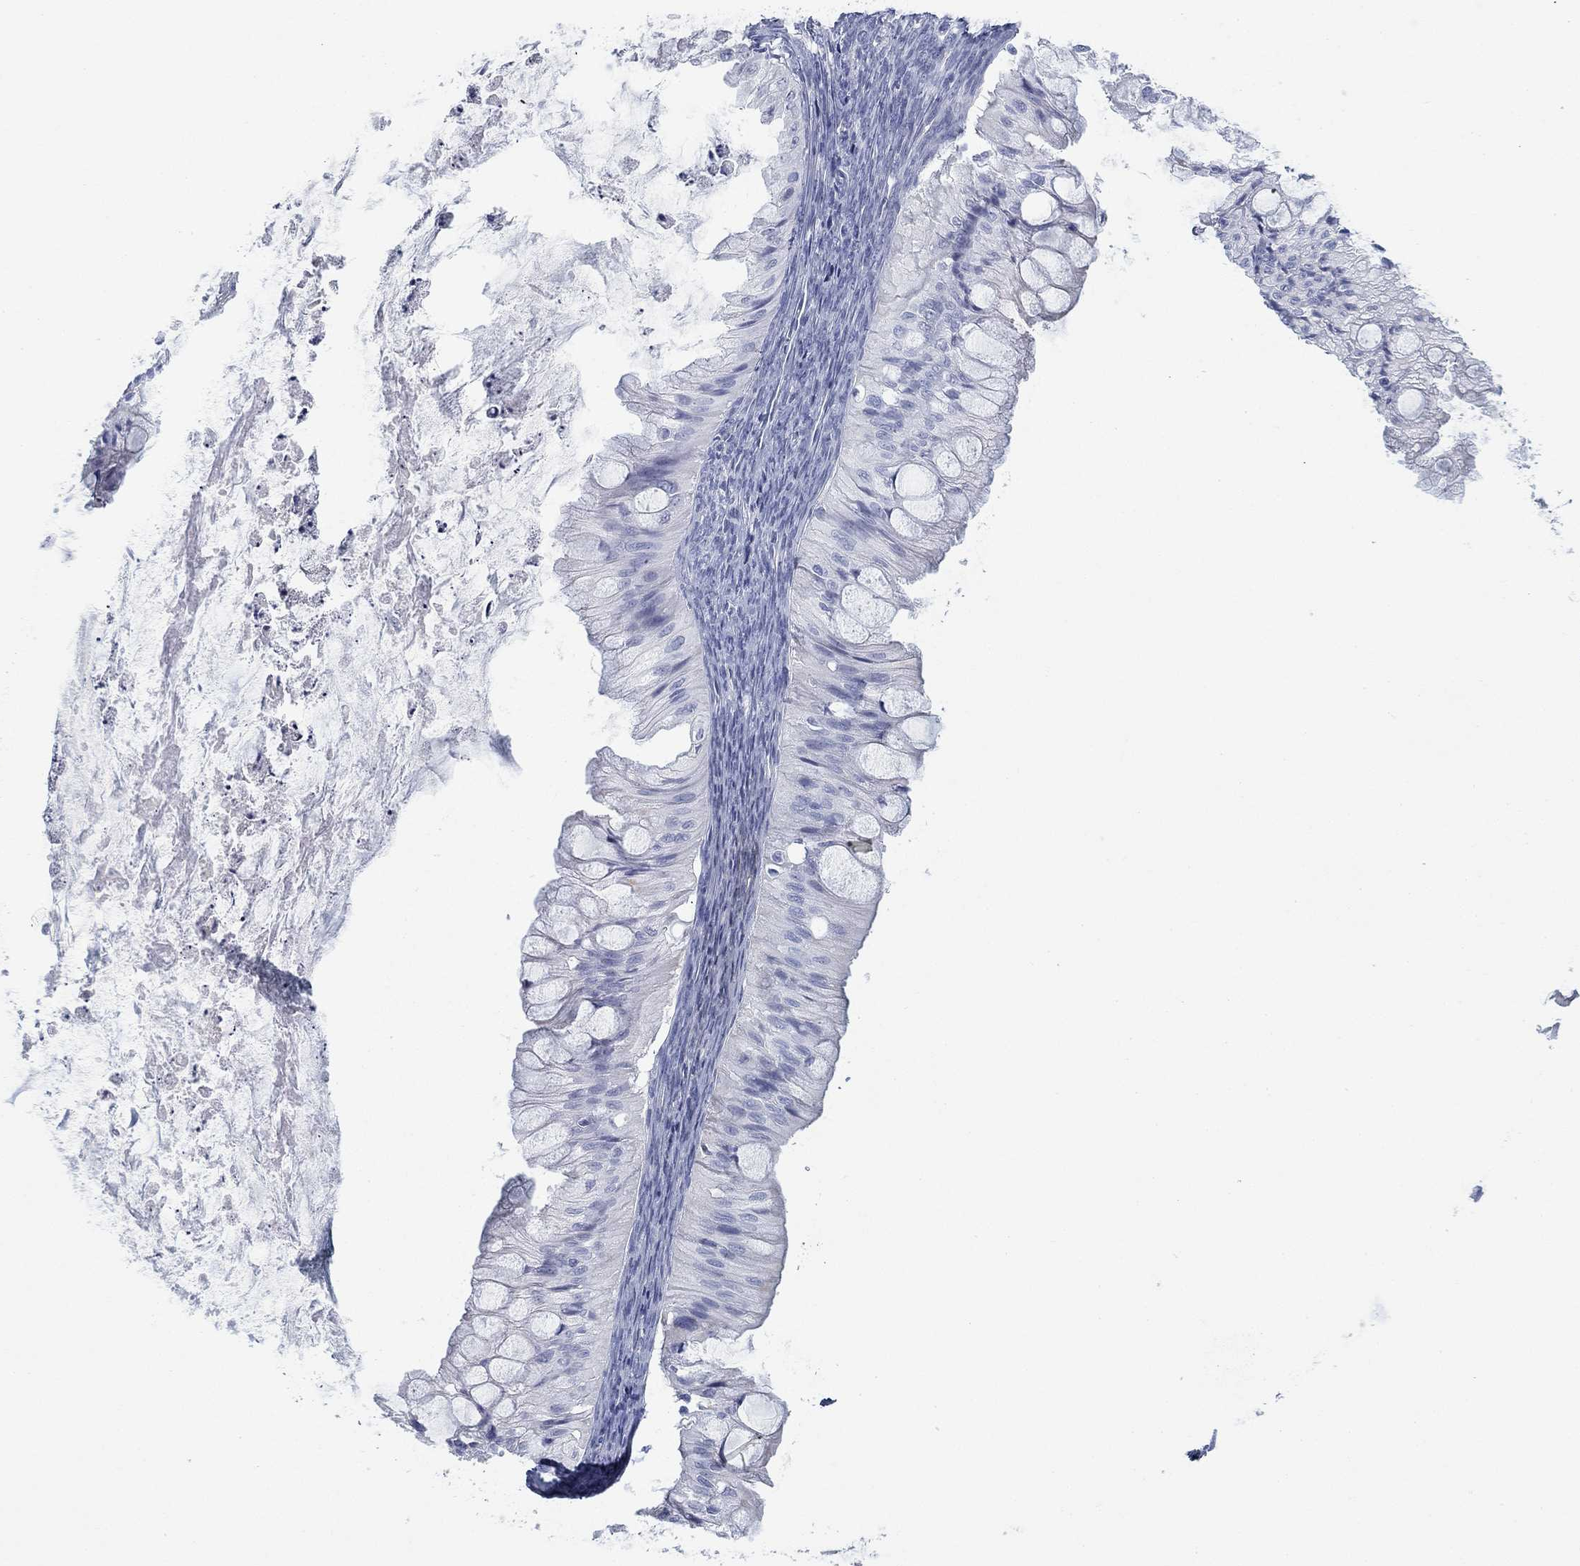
{"staining": {"intensity": "negative", "quantity": "none", "location": "none"}, "tissue": "ovarian cancer", "cell_type": "Tumor cells", "image_type": "cancer", "snomed": [{"axis": "morphology", "description": "Cystadenocarcinoma, mucinous, NOS"}, {"axis": "topography", "description": "Ovary"}], "caption": "DAB immunohistochemical staining of ovarian cancer (mucinous cystadenocarcinoma) reveals no significant staining in tumor cells.", "gene": "DNAL1", "patient": {"sex": "female", "age": 57}}